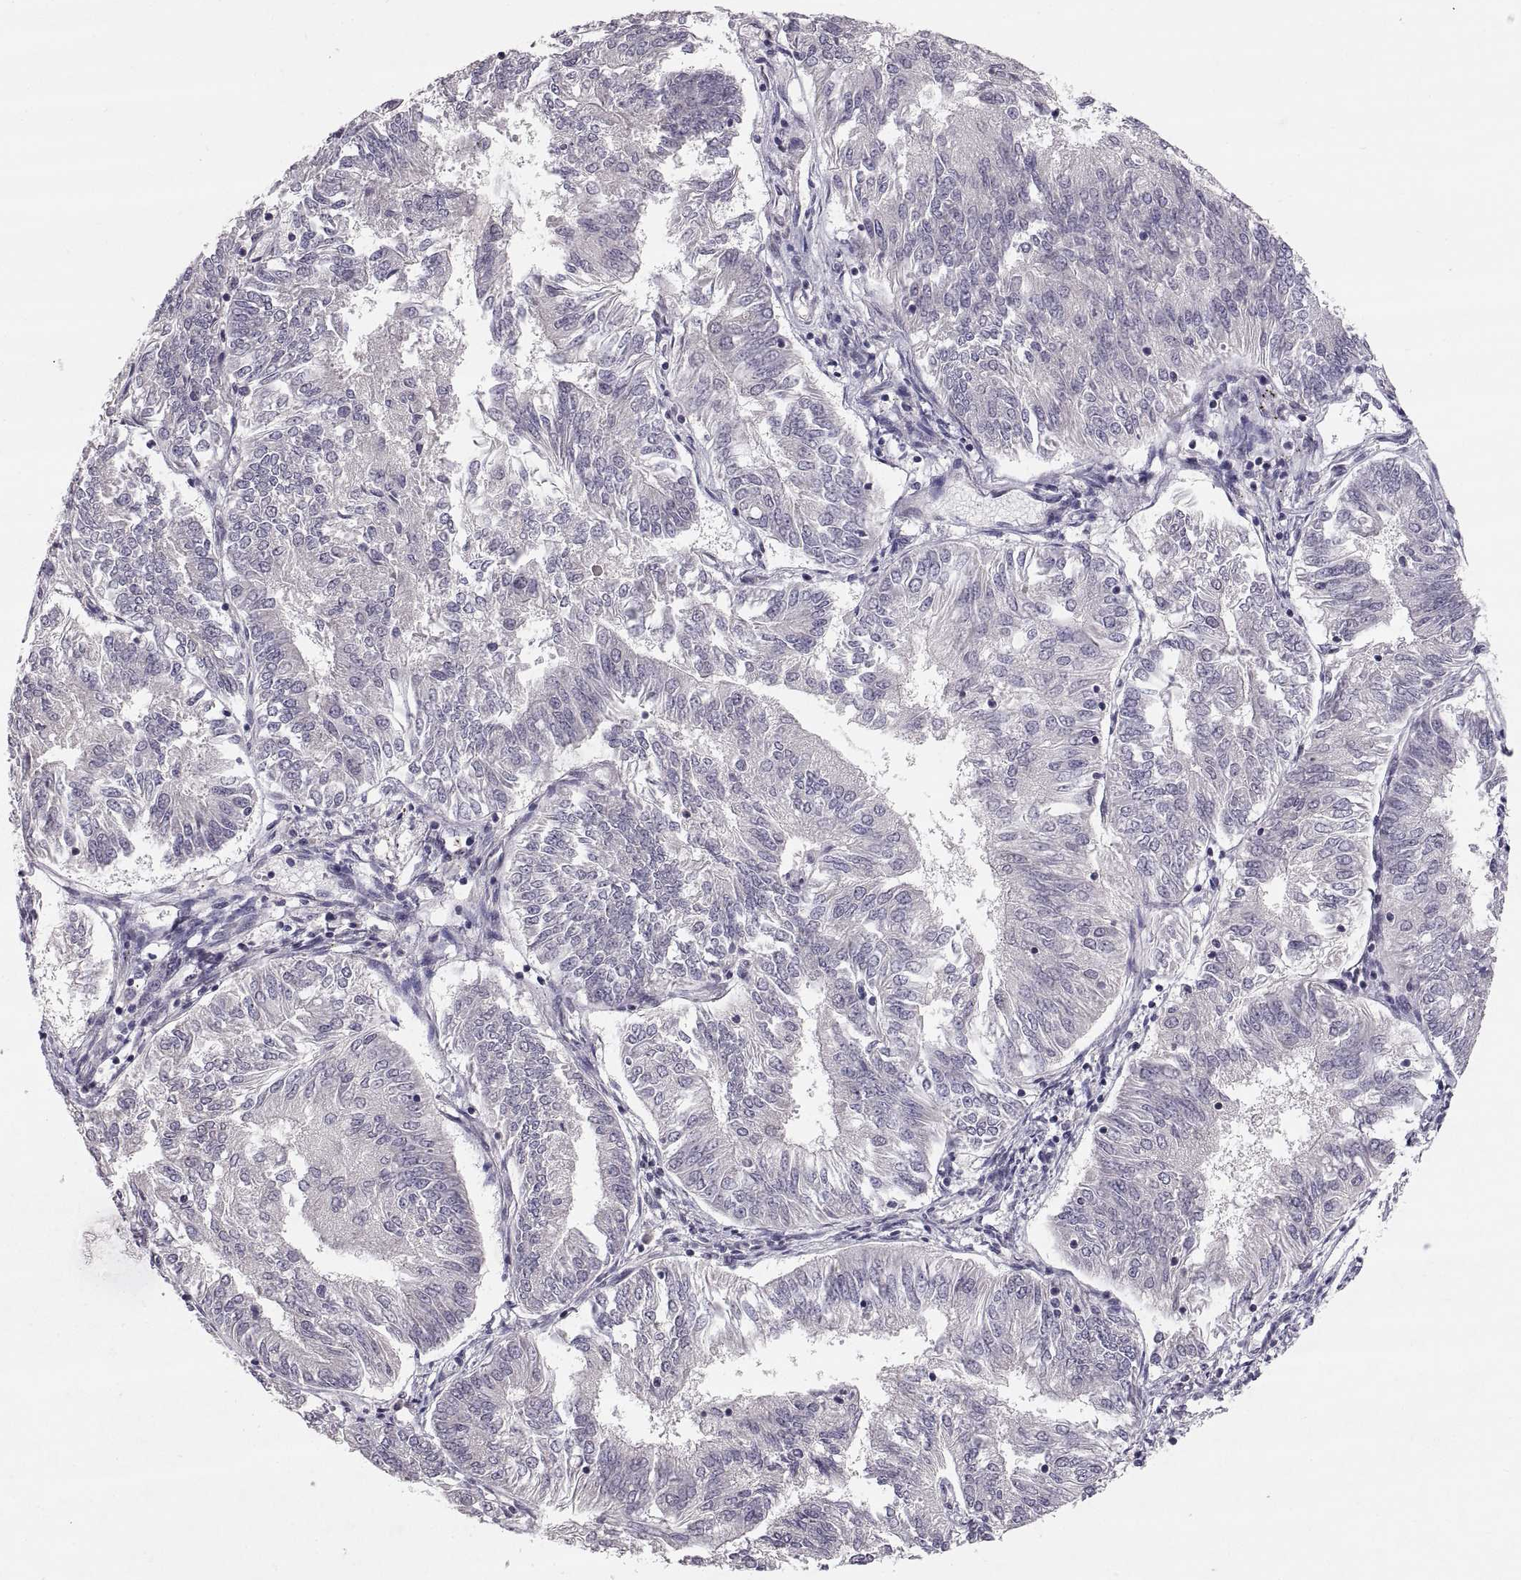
{"staining": {"intensity": "negative", "quantity": "none", "location": "none"}, "tissue": "endometrial cancer", "cell_type": "Tumor cells", "image_type": "cancer", "snomed": [{"axis": "morphology", "description": "Adenocarcinoma, NOS"}, {"axis": "topography", "description": "Endometrium"}], "caption": "The micrograph reveals no significant expression in tumor cells of endometrial adenocarcinoma. (DAB (3,3'-diaminobenzidine) immunohistochemistry with hematoxylin counter stain).", "gene": "PAX2", "patient": {"sex": "female", "age": 58}}